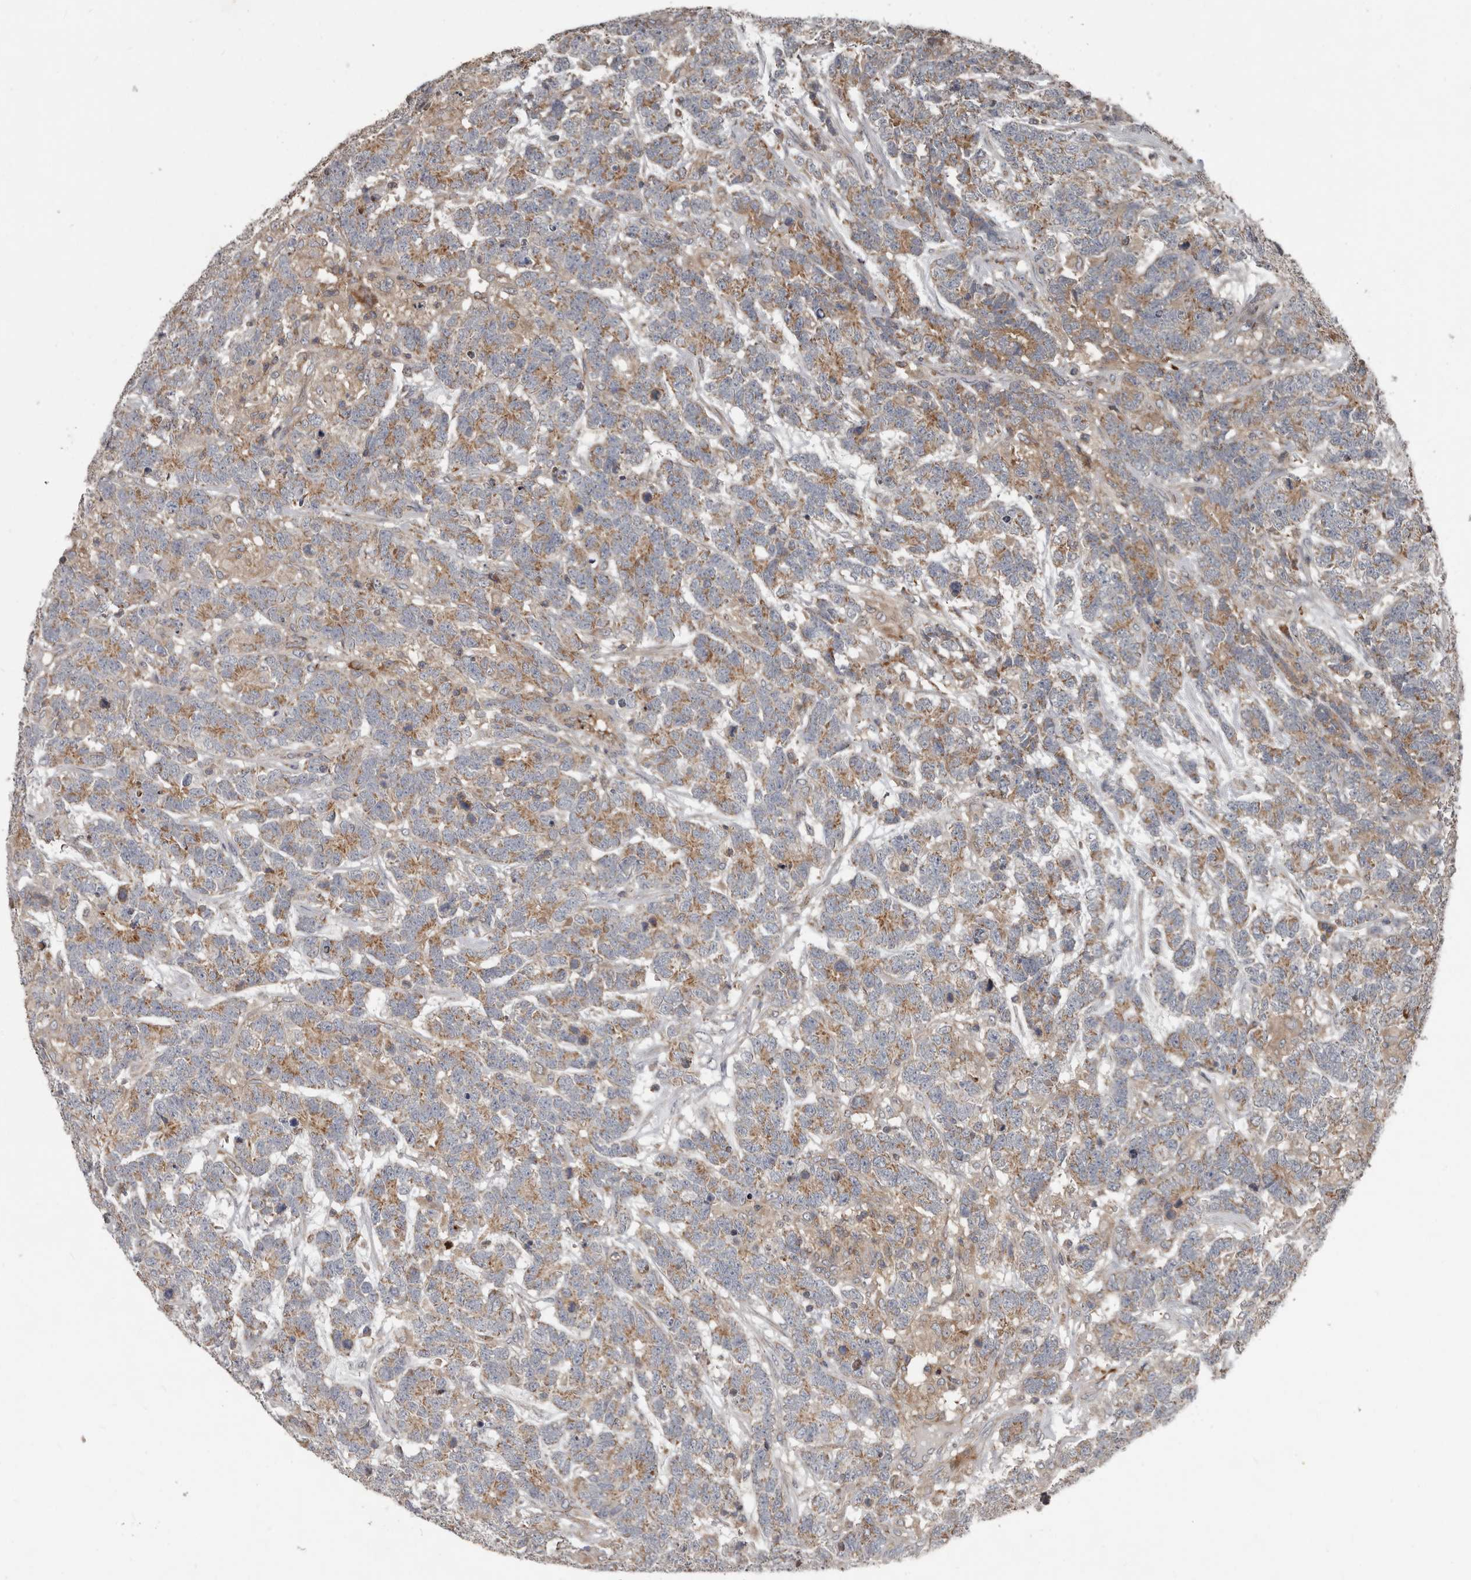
{"staining": {"intensity": "moderate", "quantity": "25%-75%", "location": "cytoplasmic/membranous"}, "tissue": "testis cancer", "cell_type": "Tumor cells", "image_type": "cancer", "snomed": [{"axis": "morphology", "description": "Carcinoma, Embryonal, NOS"}, {"axis": "topography", "description": "Testis"}], "caption": "A high-resolution image shows IHC staining of testis cancer (embryonal carcinoma), which exhibits moderate cytoplasmic/membranous staining in approximately 25%-75% of tumor cells.", "gene": "FBXO31", "patient": {"sex": "male", "age": 26}}